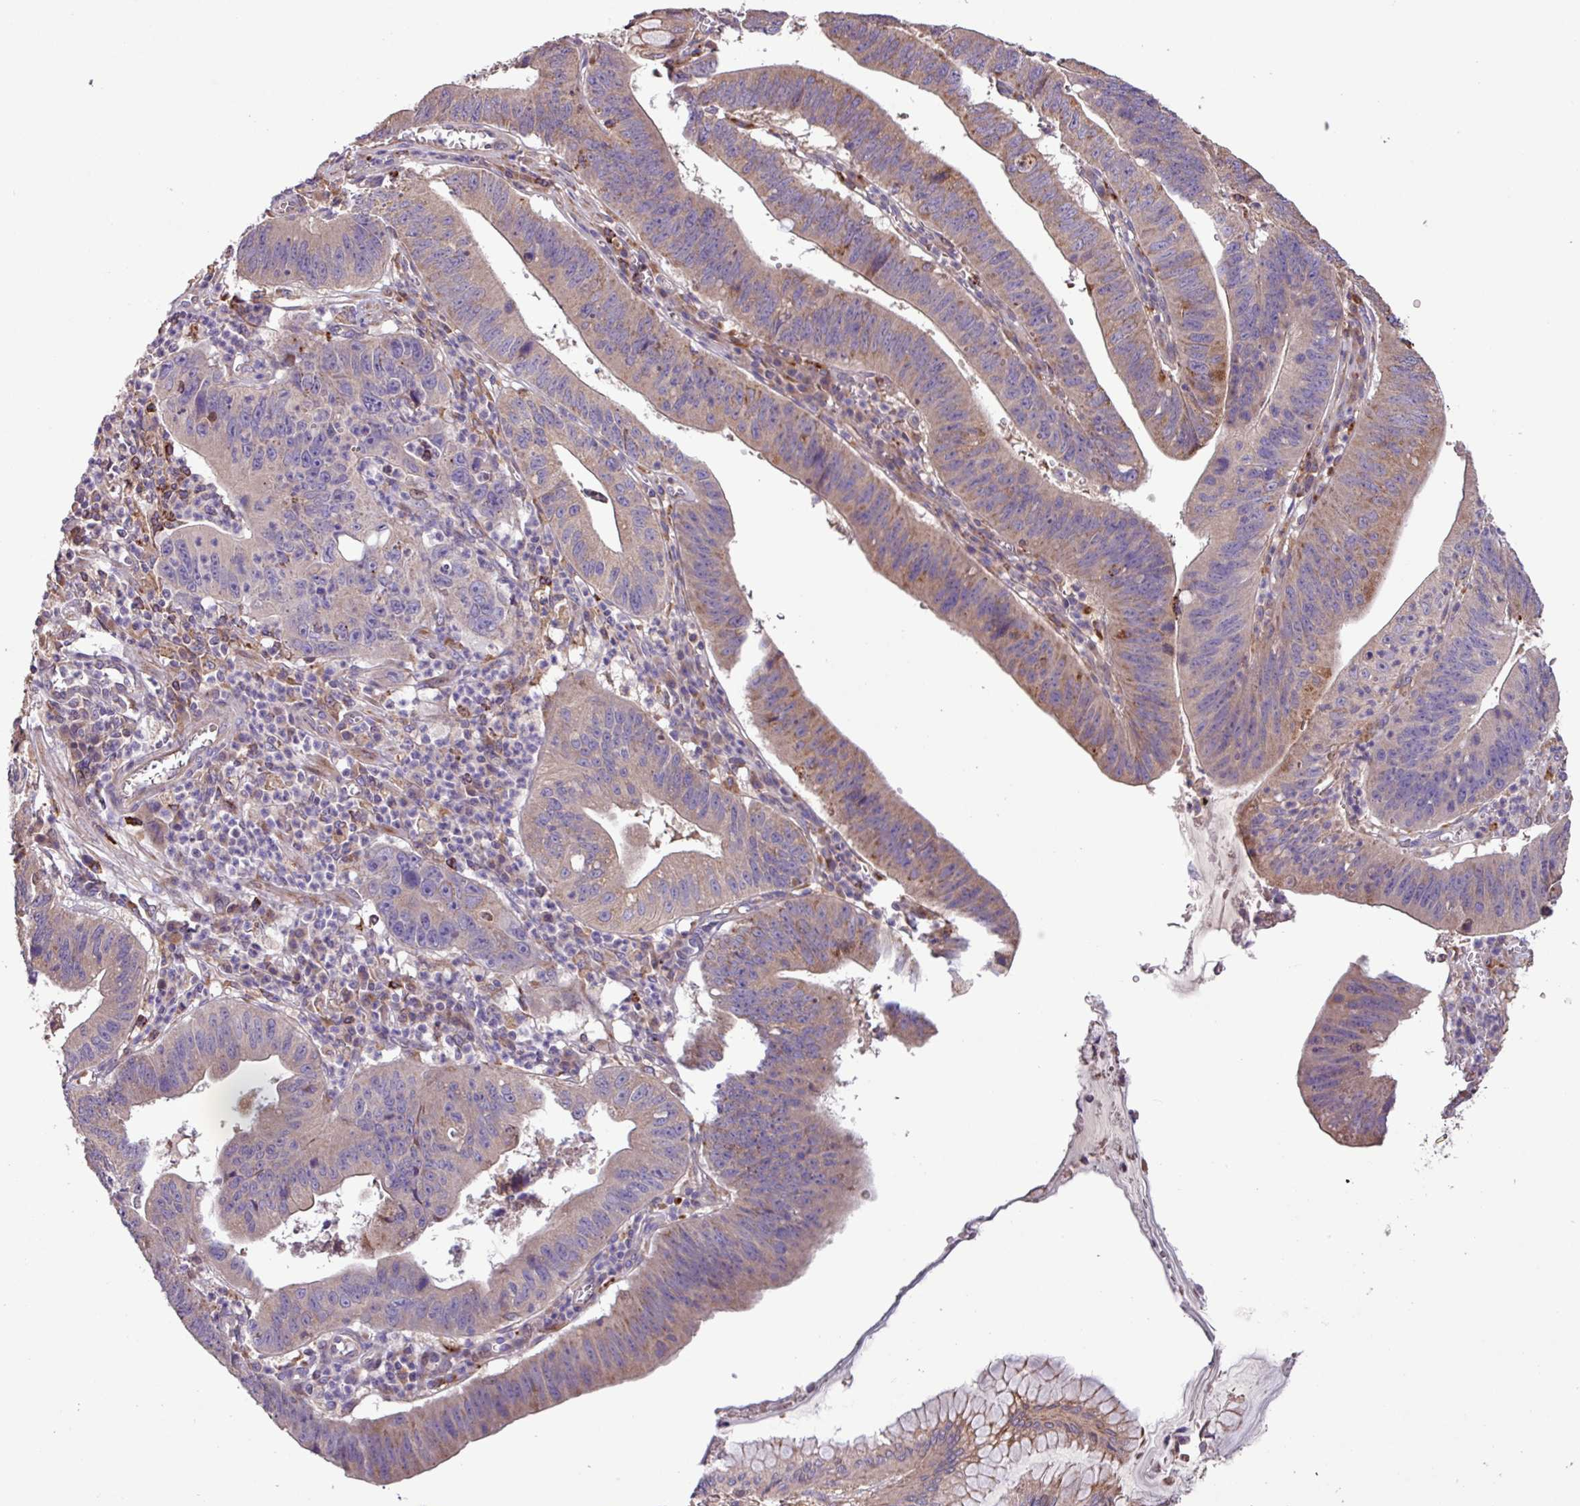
{"staining": {"intensity": "moderate", "quantity": "<25%", "location": "cytoplasmic/membranous"}, "tissue": "stomach cancer", "cell_type": "Tumor cells", "image_type": "cancer", "snomed": [{"axis": "morphology", "description": "Adenocarcinoma, NOS"}, {"axis": "topography", "description": "Stomach"}], "caption": "Immunohistochemical staining of adenocarcinoma (stomach) displays moderate cytoplasmic/membranous protein positivity in approximately <25% of tumor cells. (DAB (3,3'-diaminobenzidine) IHC with brightfield microscopy, high magnification).", "gene": "PTPRQ", "patient": {"sex": "male", "age": 59}}